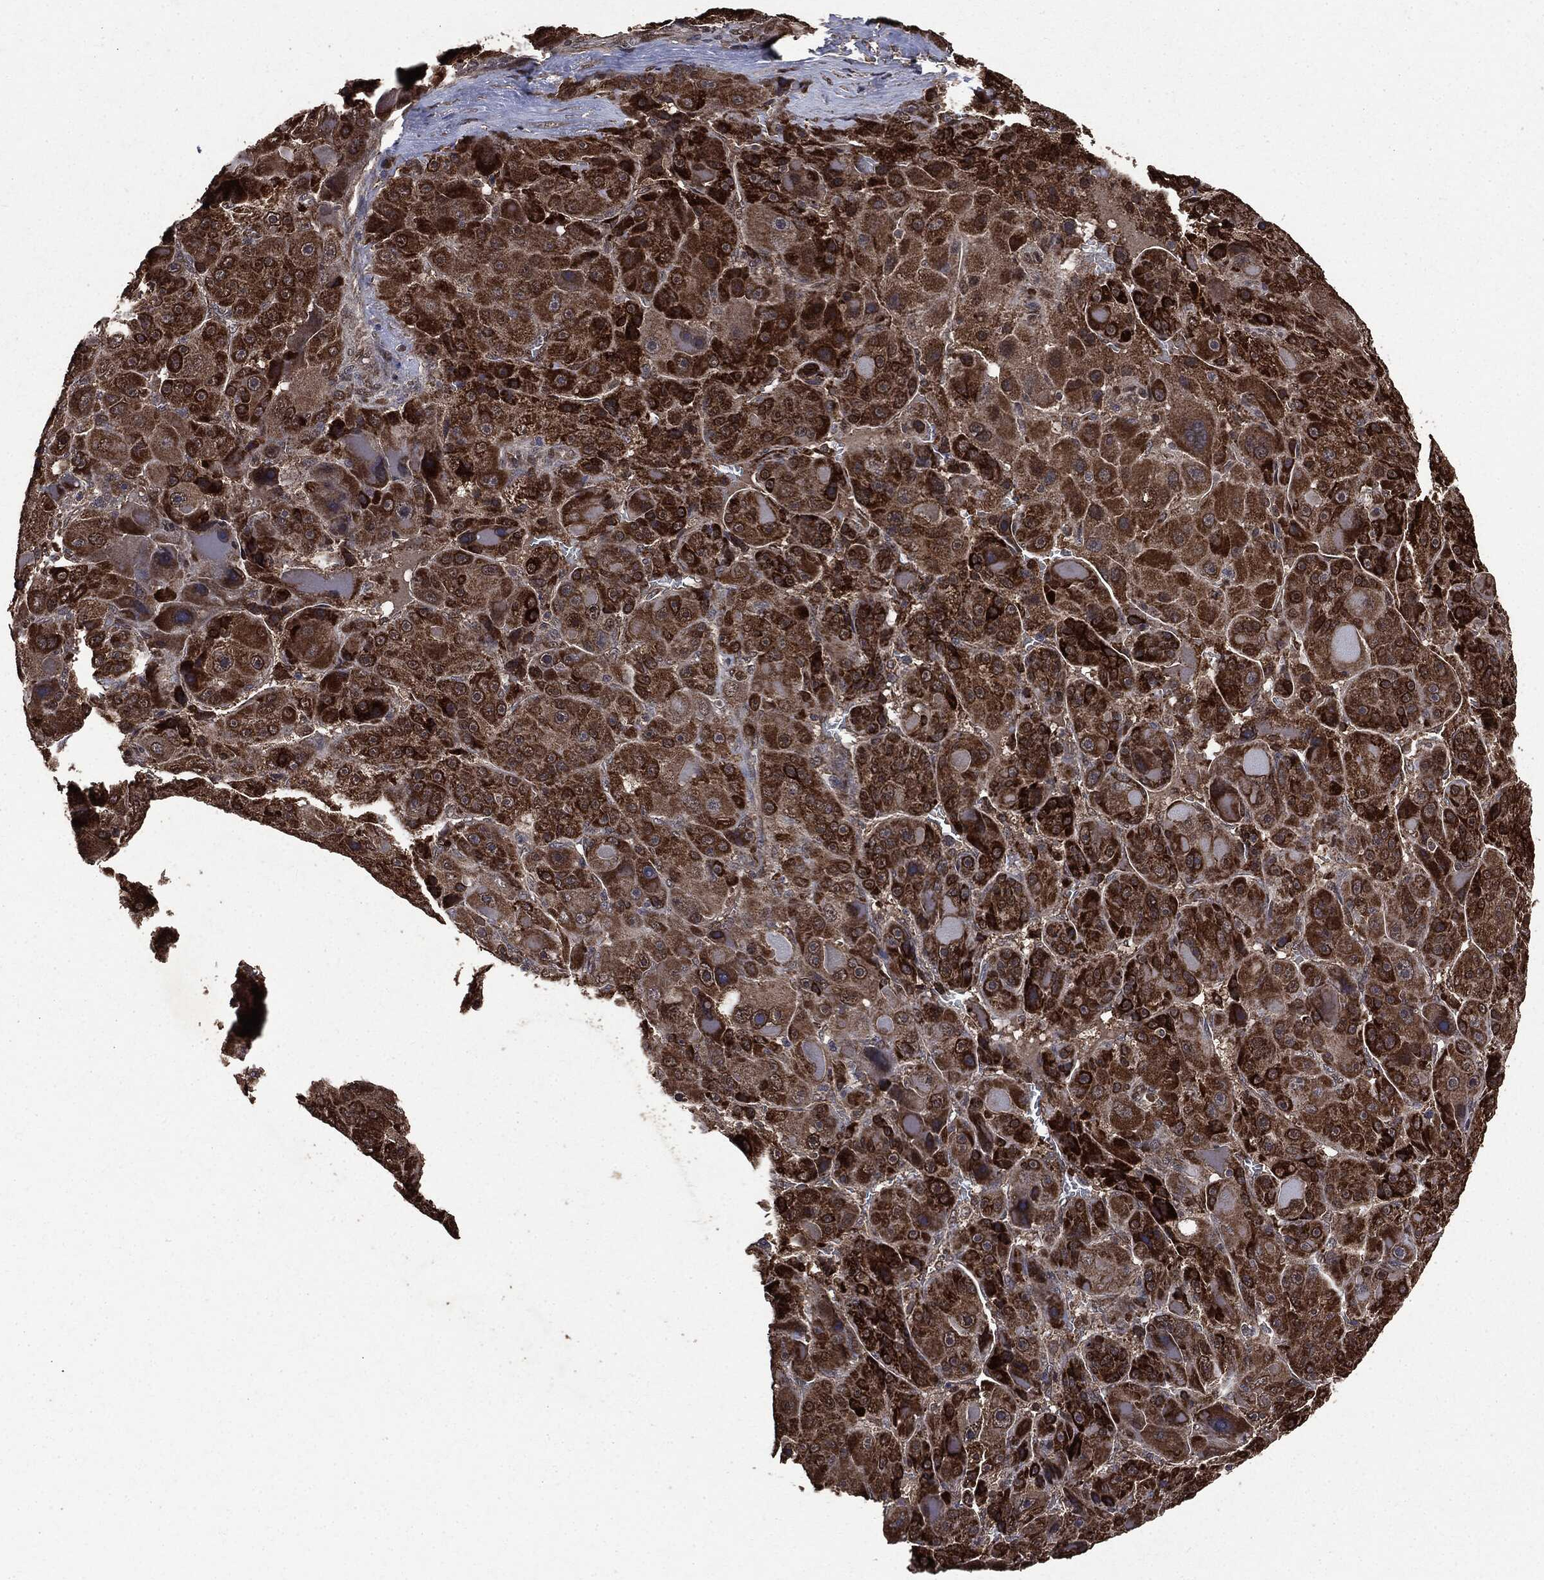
{"staining": {"intensity": "strong", "quantity": ">75%", "location": "cytoplasmic/membranous"}, "tissue": "liver cancer", "cell_type": "Tumor cells", "image_type": "cancer", "snomed": [{"axis": "morphology", "description": "Carcinoma, Hepatocellular, NOS"}, {"axis": "topography", "description": "Liver"}], "caption": "Liver cancer (hepatocellular carcinoma) stained with a brown dye reveals strong cytoplasmic/membranous positive expression in about >75% of tumor cells.", "gene": "PPP6R2", "patient": {"sex": "male", "age": 76}}